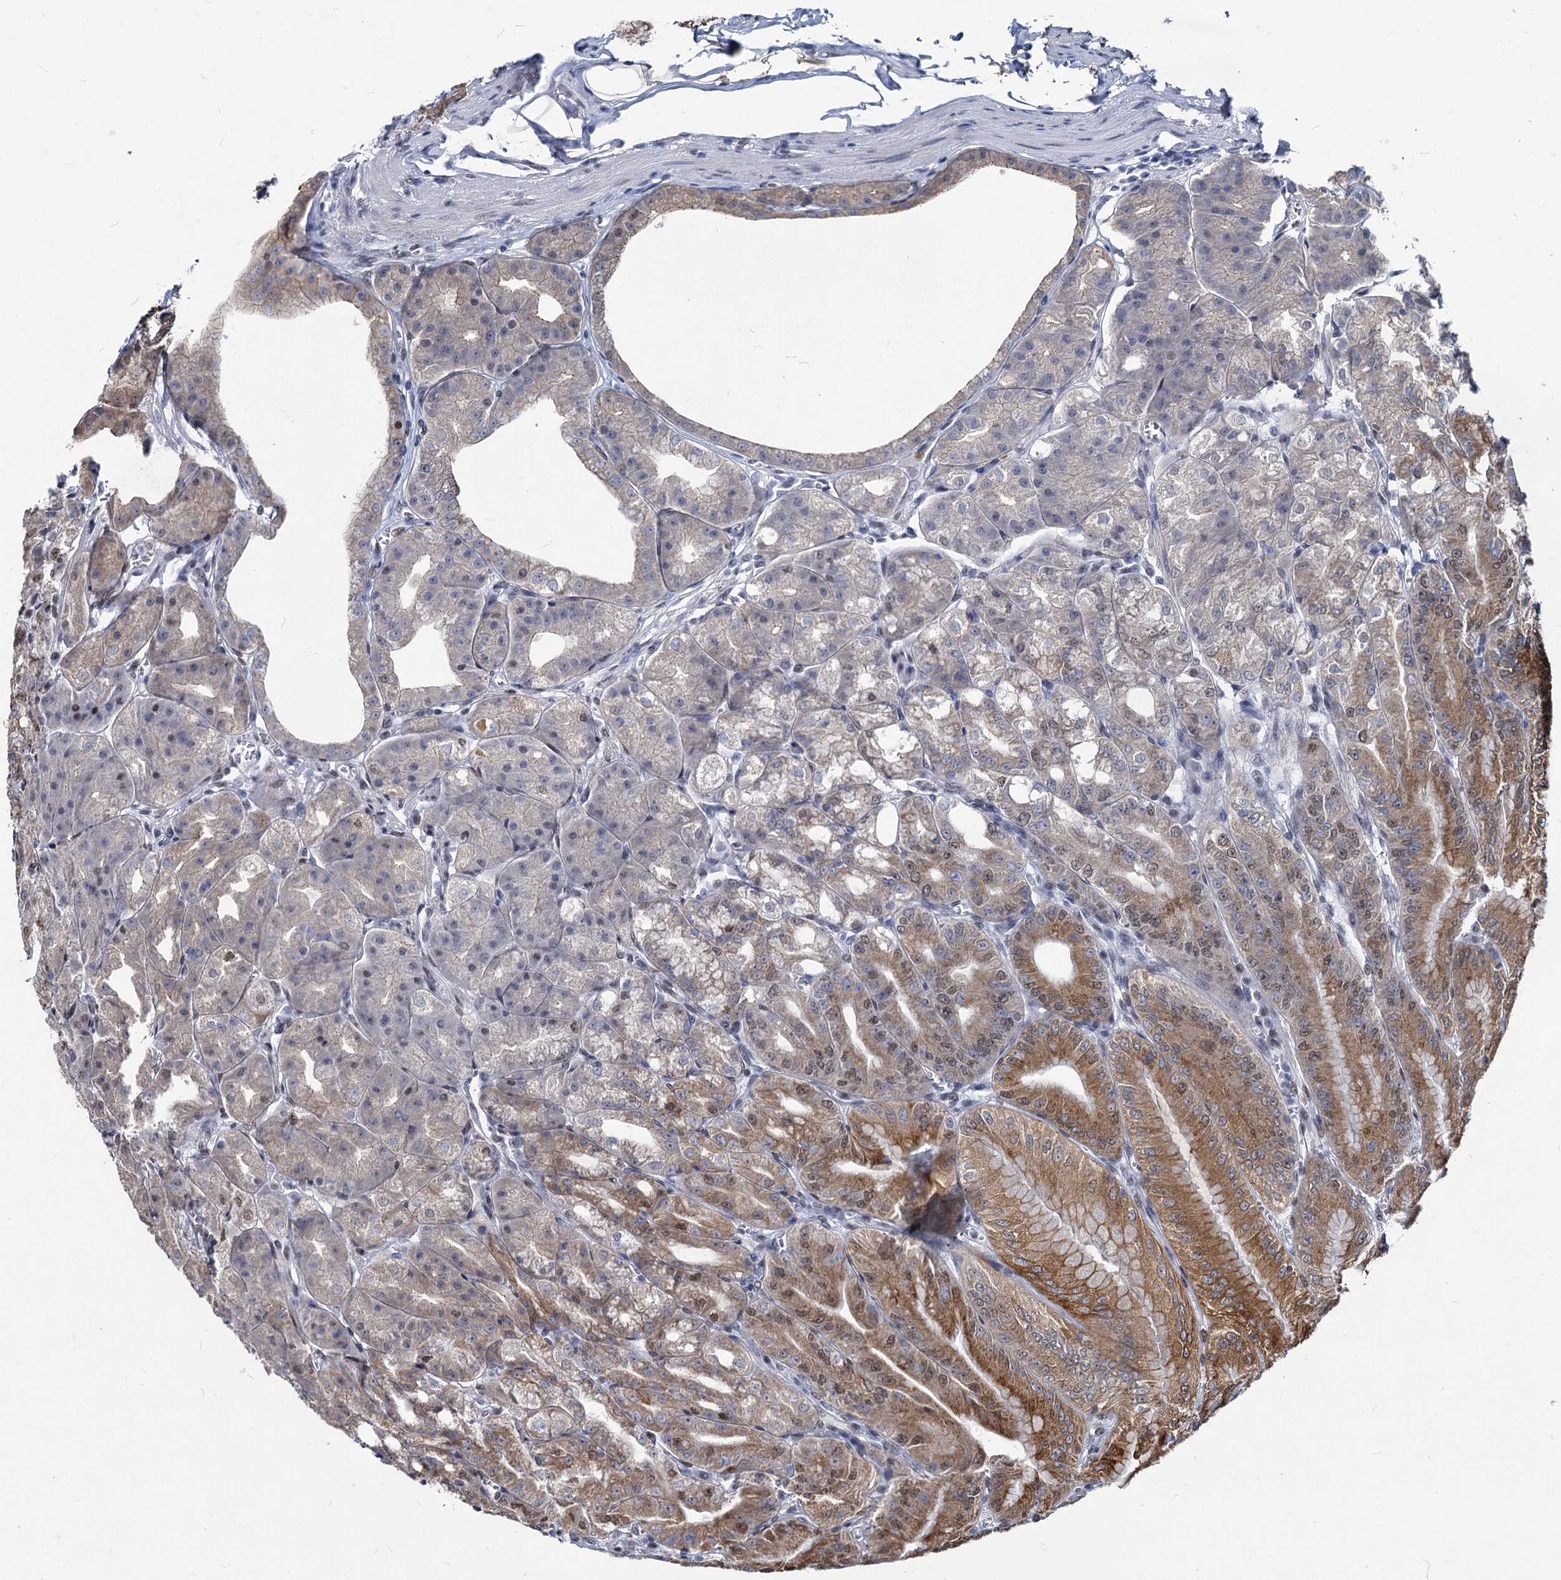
{"staining": {"intensity": "moderate", "quantity": "25%-75%", "location": "cytoplasmic/membranous,nuclear"}, "tissue": "stomach", "cell_type": "Glandular cells", "image_type": "normal", "snomed": [{"axis": "morphology", "description": "Normal tissue, NOS"}, {"axis": "topography", "description": "Stomach, upper"}, {"axis": "topography", "description": "Stomach, lower"}], "caption": "High-power microscopy captured an immunohistochemistry (IHC) histopathology image of normal stomach, revealing moderate cytoplasmic/membranous,nuclear positivity in approximately 25%-75% of glandular cells.", "gene": "PARPBP", "patient": {"sex": "male", "age": 71}}